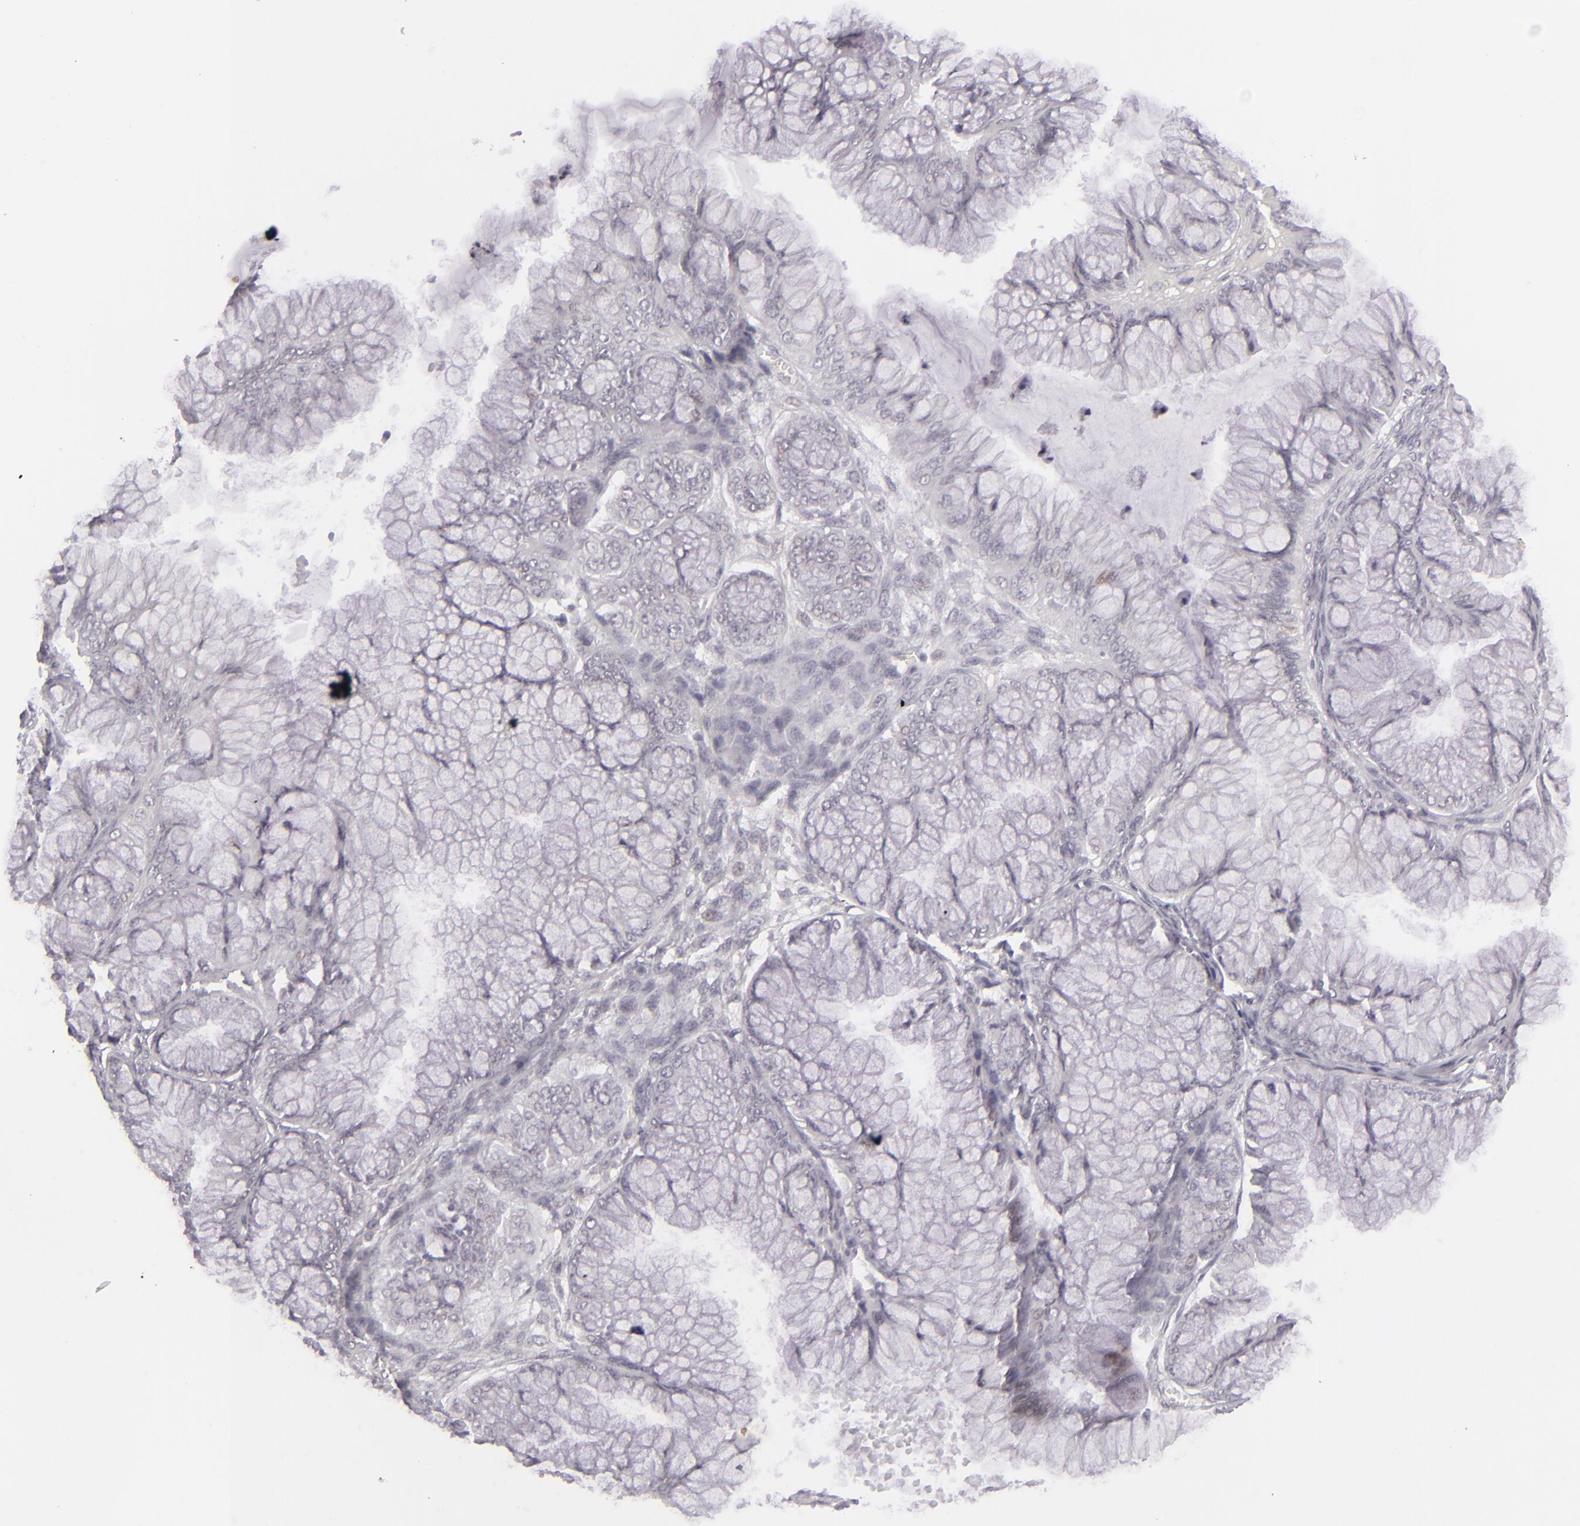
{"staining": {"intensity": "negative", "quantity": "none", "location": "none"}, "tissue": "ovarian cancer", "cell_type": "Tumor cells", "image_type": "cancer", "snomed": [{"axis": "morphology", "description": "Cystadenocarcinoma, mucinous, NOS"}, {"axis": "topography", "description": "Ovary"}], "caption": "Ovarian cancer (mucinous cystadenocarcinoma) was stained to show a protein in brown. There is no significant expression in tumor cells.", "gene": "SIX1", "patient": {"sex": "female", "age": 63}}